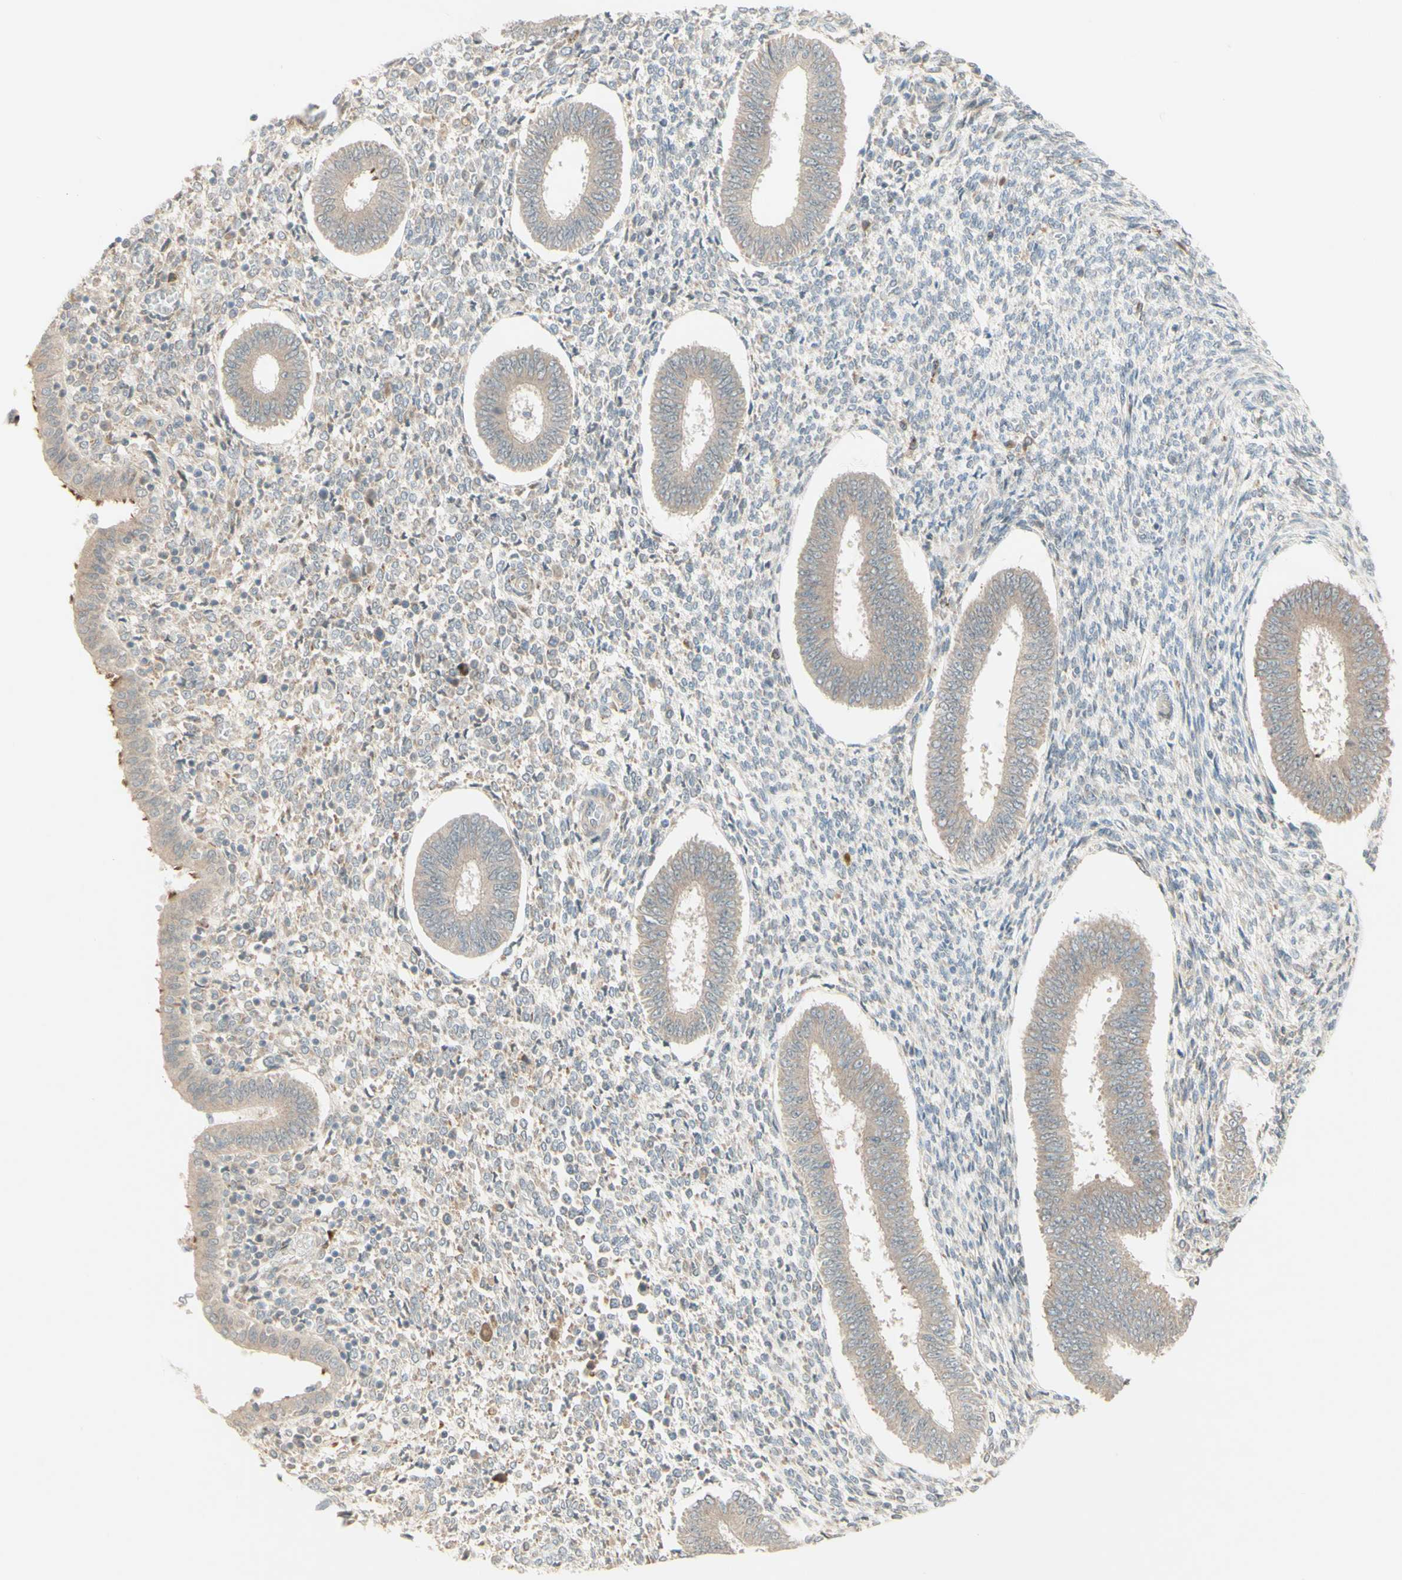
{"staining": {"intensity": "weak", "quantity": ">75%", "location": "cytoplasmic/membranous"}, "tissue": "endometrium", "cell_type": "Cells in endometrial stroma", "image_type": "normal", "snomed": [{"axis": "morphology", "description": "Normal tissue, NOS"}, {"axis": "topography", "description": "Endometrium"}], "caption": "Weak cytoplasmic/membranous staining for a protein is seen in about >75% of cells in endometrial stroma of unremarkable endometrium using immunohistochemistry.", "gene": "ZW10", "patient": {"sex": "female", "age": 35}}